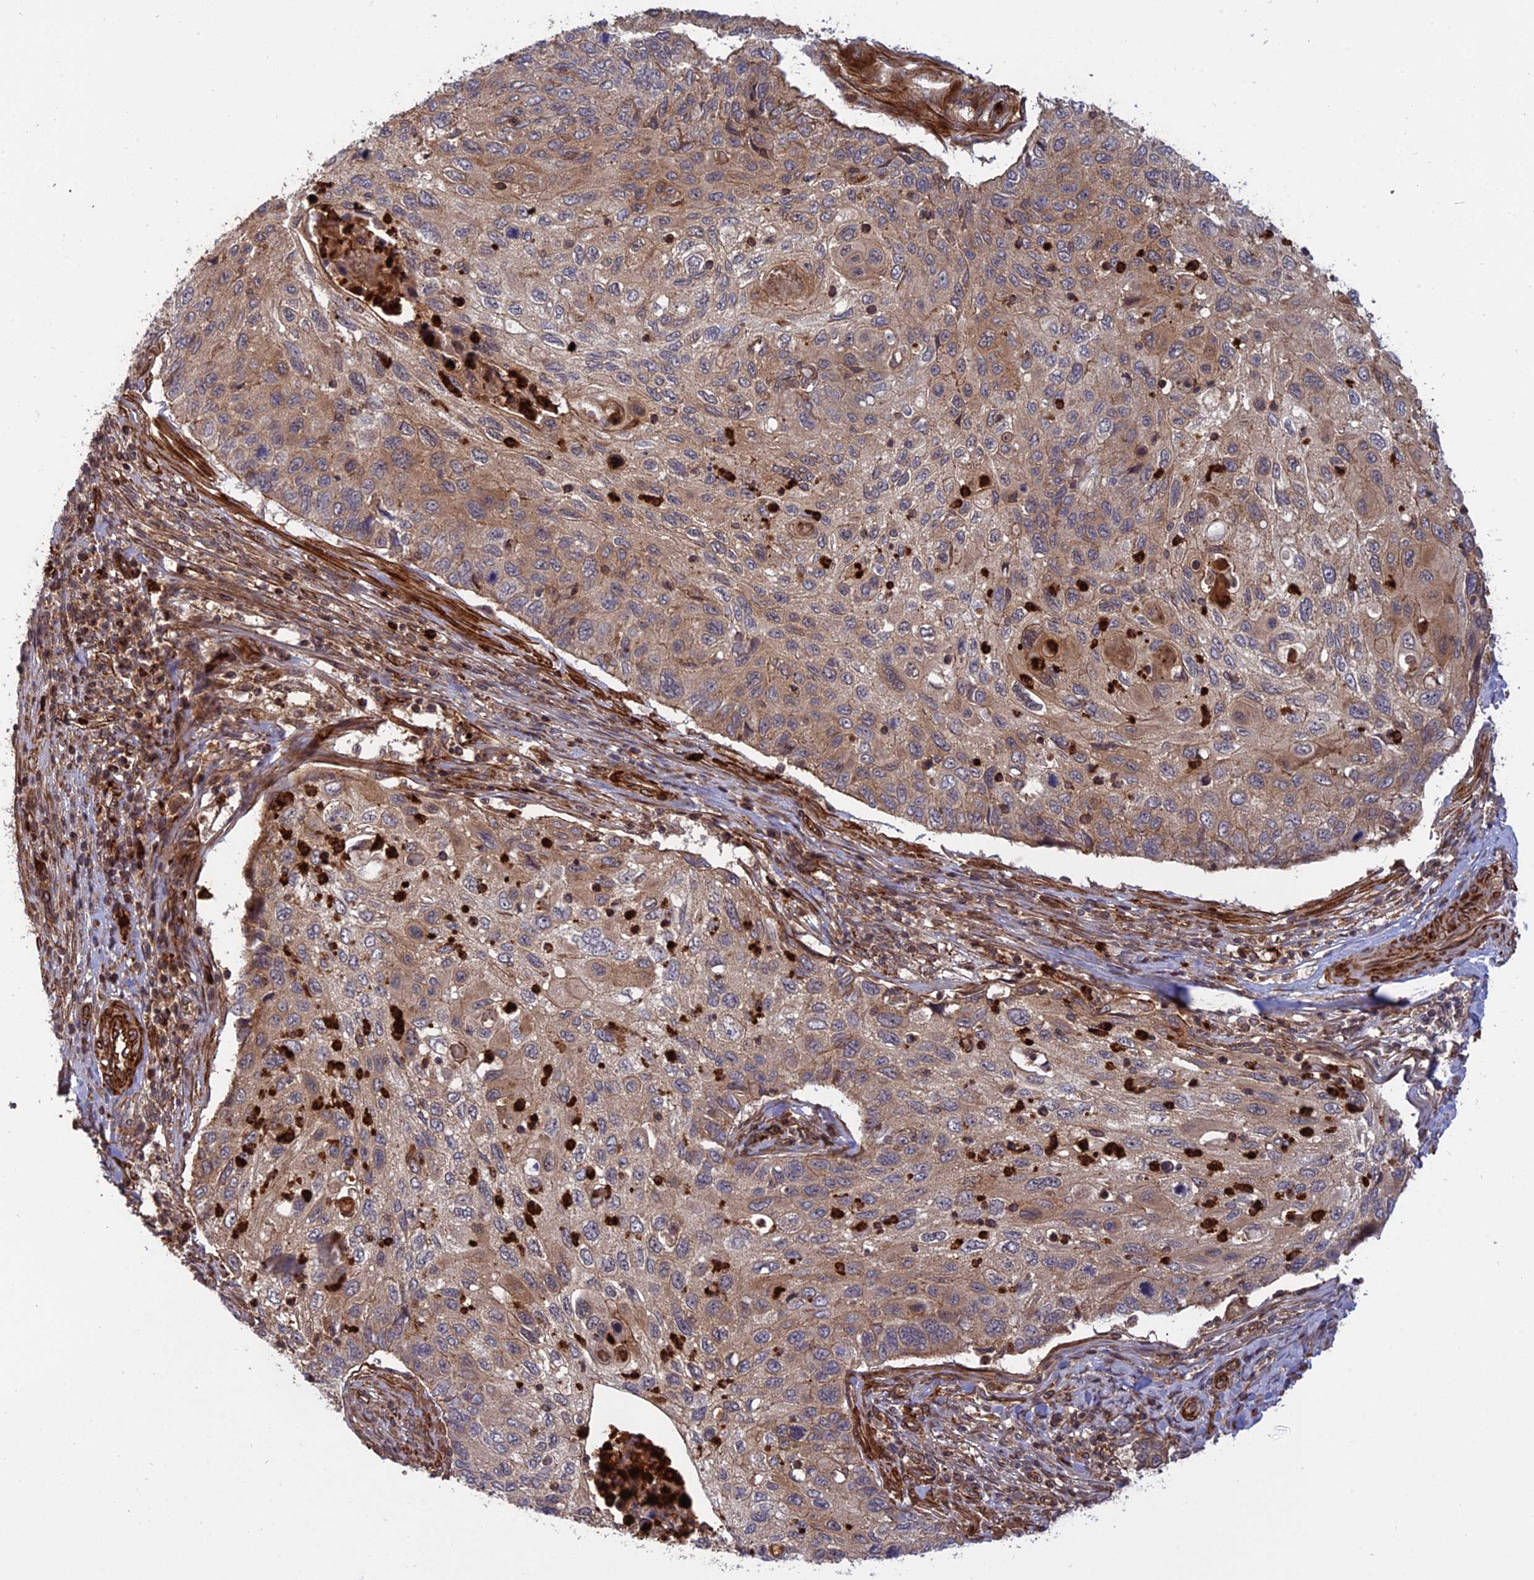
{"staining": {"intensity": "moderate", "quantity": ">75%", "location": "cytoplasmic/membranous"}, "tissue": "cervical cancer", "cell_type": "Tumor cells", "image_type": "cancer", "snomed": [{"axis": "morphology", "description": "Squamous cell carcinoma, NOS"}, {"axis": "topography", "description": "Cervix"}], "caption": "This is an image of immunohistochemistry (IHC) staining of cervical squamous cell carcinoma, which shows moderate expression in the cytoplasmic/membranous of tumor cells.", "gene": "PHLDB3", "patient": {"sex": "female", "age": 70}}